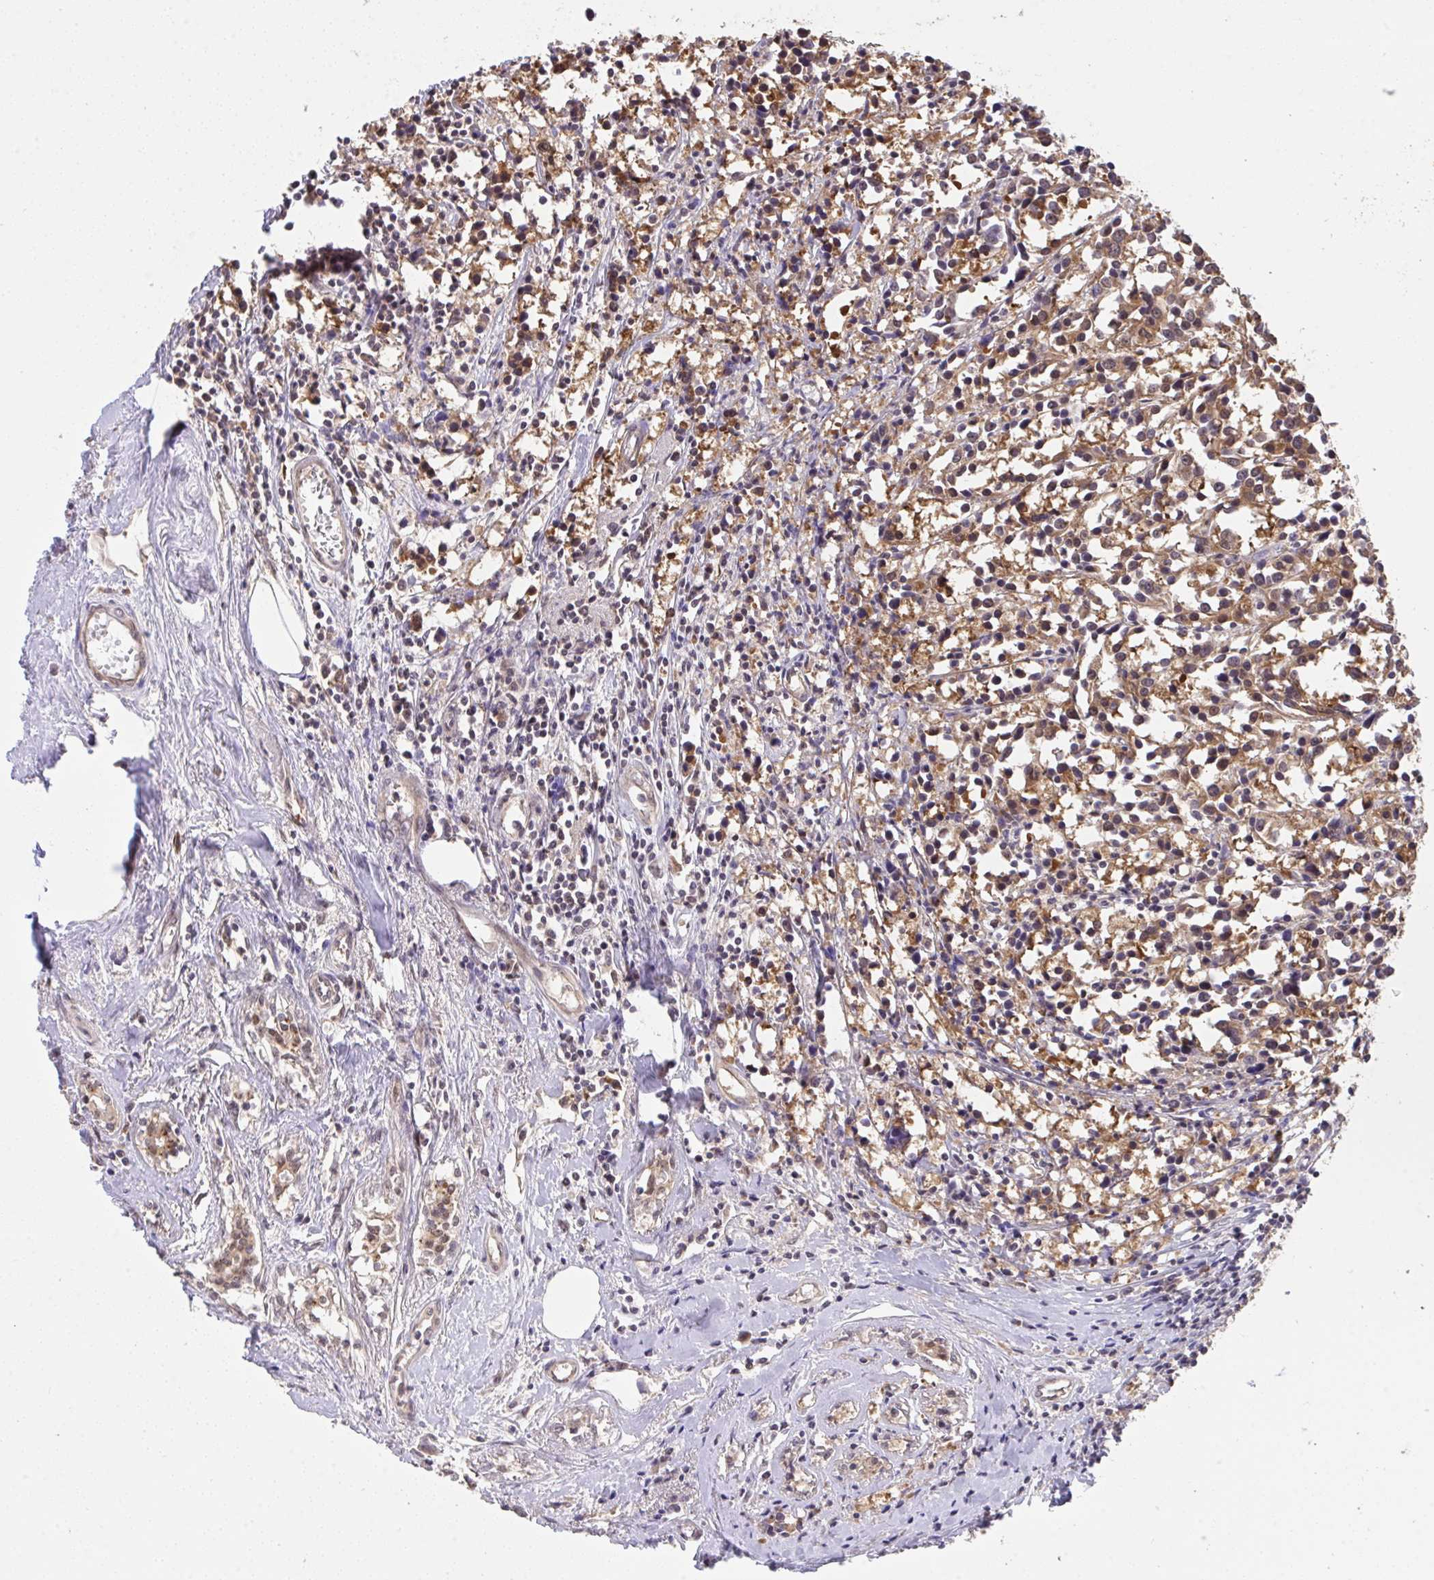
{"staining": {"intensity": "moderate", "quantity": ">75%", "location": "cytoplasmic/membranous"}, "tissue": "breast cancer", "cell_type": "Tumor cells", "image_type": "cancer", "snomed": [{"axis": "morphology", "description": "Duct carcinoma"}, {"axis": "topography", "description": "Breast"}], "caption": "Infiltrating ductal carcinoma (breast) tissue shows moderate cytoplasmic/membranous expression in about >75% of tumor cells, visualized by immunohistochemistry.", "gene": "C12orf57", "patient": {"sex": "female", "age": 80}}